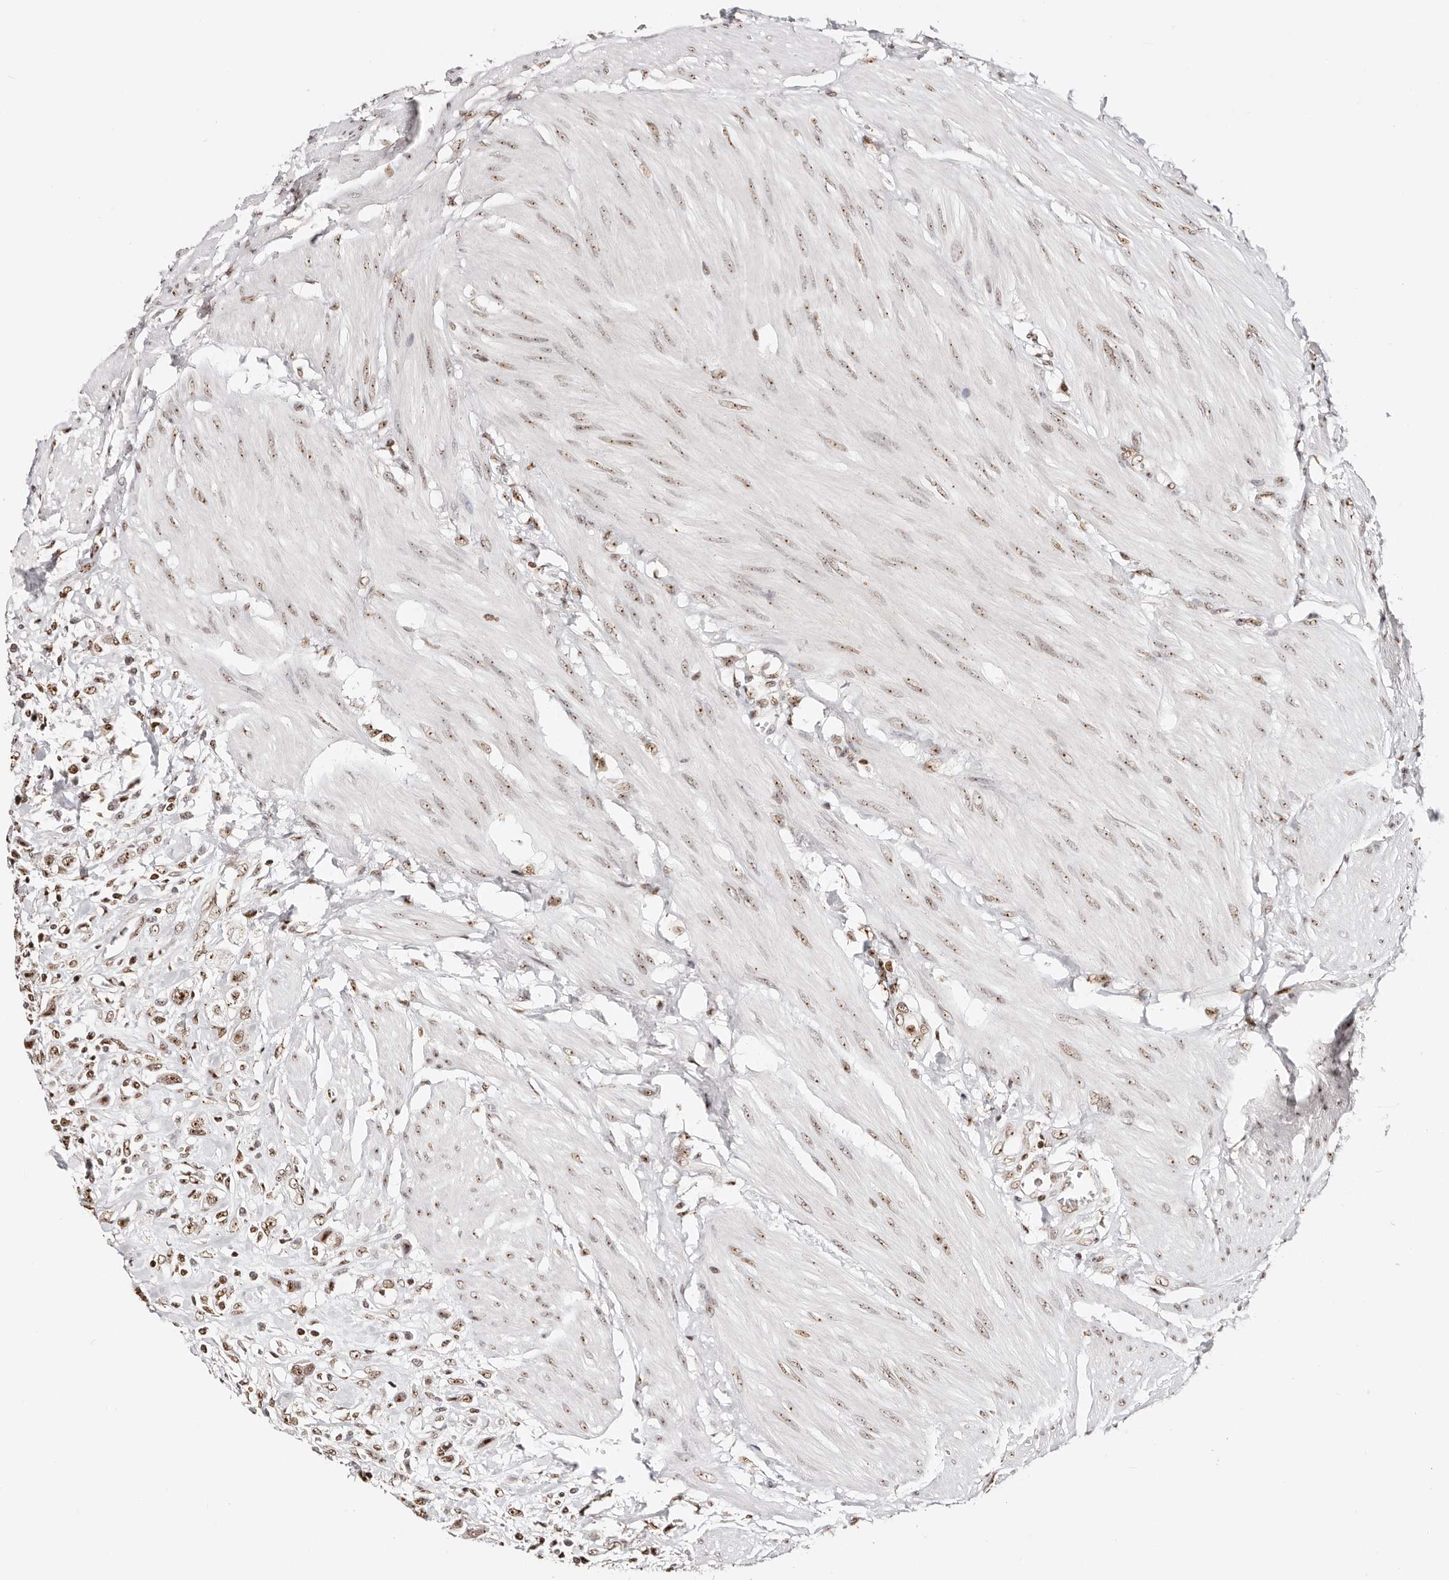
{"staining": {"intensity": "moderate", "quantity": ">75%", "location": "nuclear"}, "tissue": "urothelial cancer", "cell_type": "Tumor cells", "image_type": "cancer", "snomed": [{"axis": "morphology", "description": "Urothelial carcinoma, High grade"}, {"axis": "topography", "description": "Urinary bladder"}], "caption": "Protein analysis of urothelial cancer tissue shows moderate nuclear expression in about >75% of tumor cells. The staining was performed using DAB to visualize the protein expression in brown, while the nuclei were stained in blue with hematoxylin (Magnification: 20x).", "gene": "IQGAP3", "patient": {"sex": "male", "age": 50}}